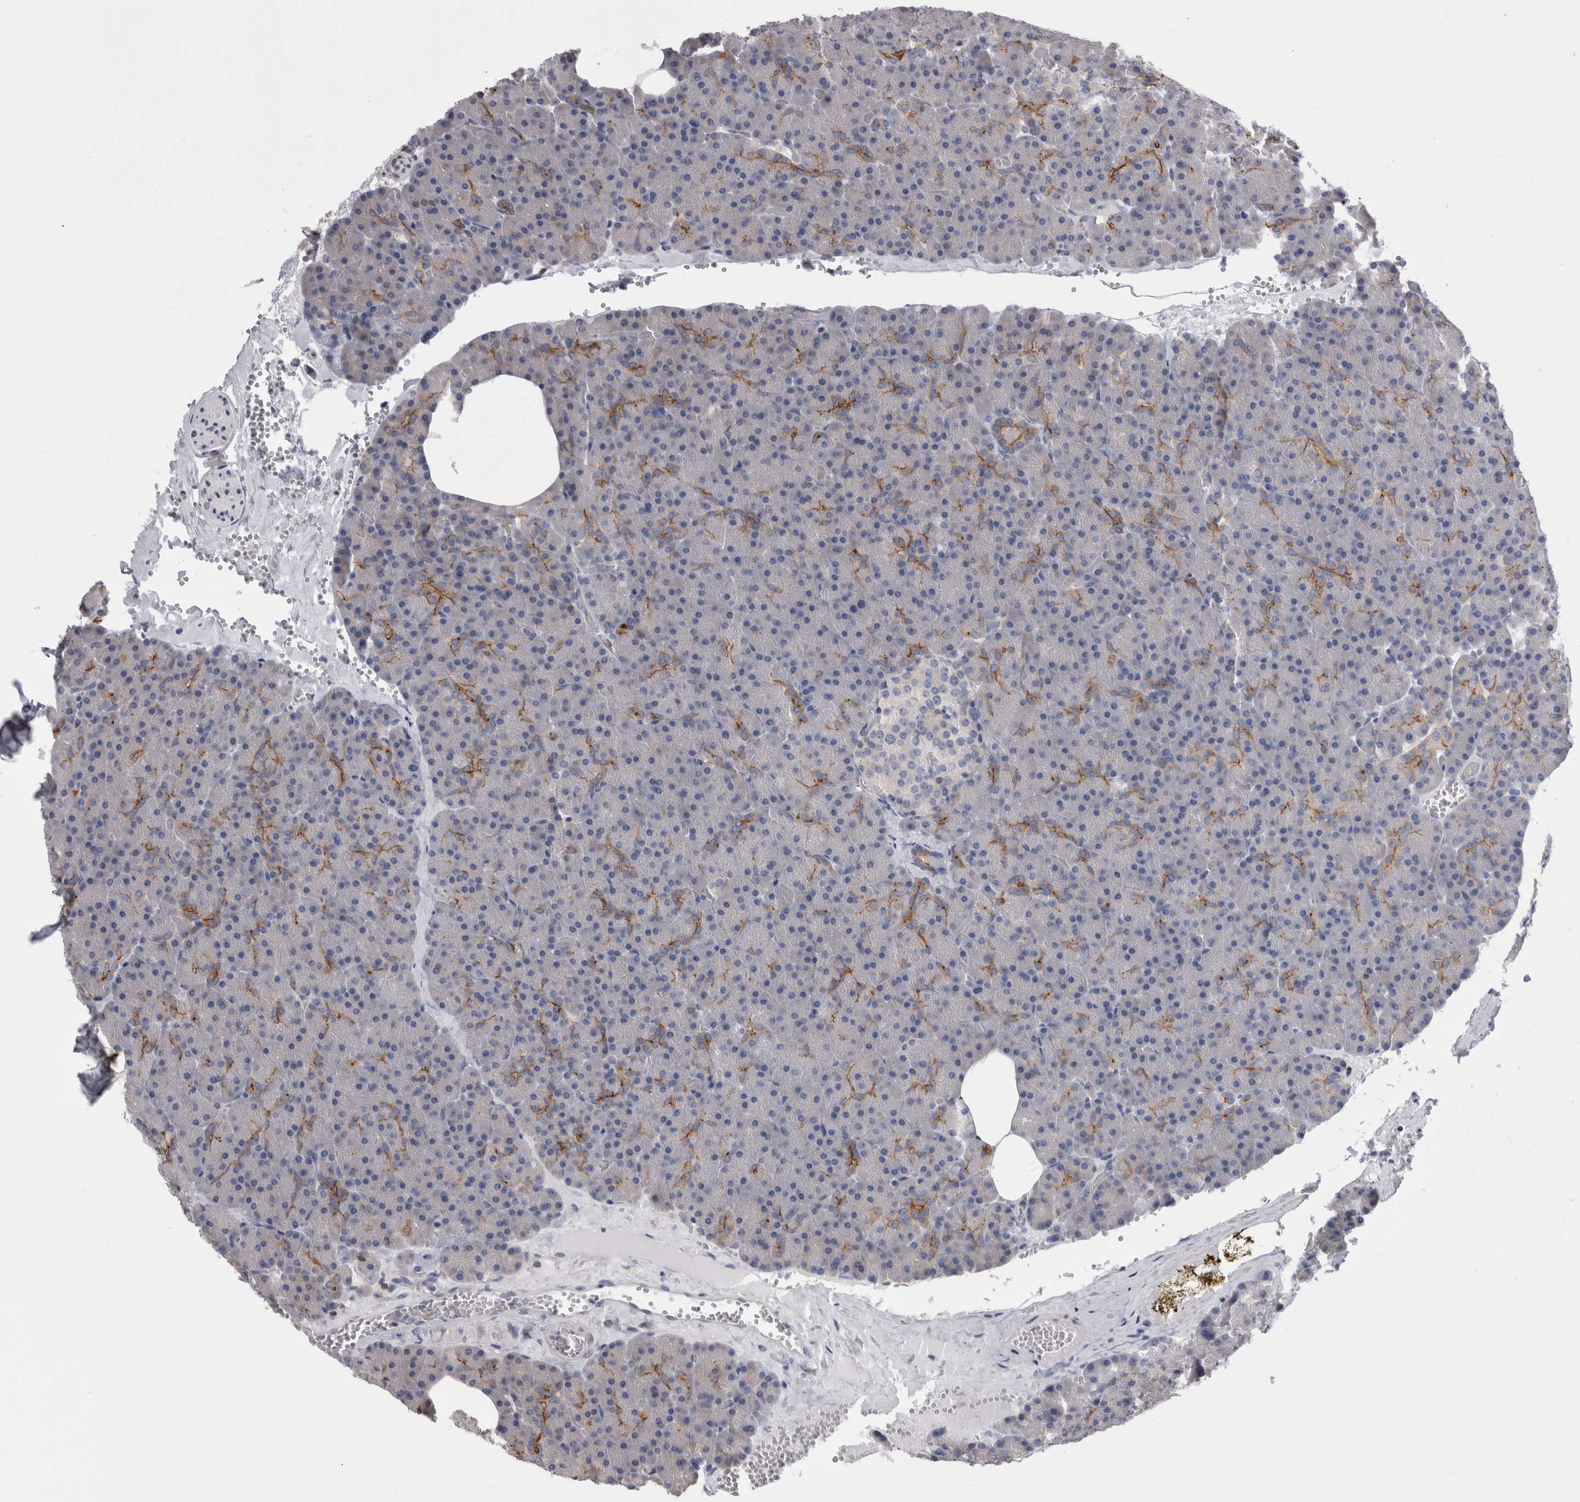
{"staining": {"intensity": "moderate", "quantity": "25%-75%", "location": "cytoplasmic/membranous"}, "tissue": "pancreas", "cell_type": "Exocrine glandular cells", "image_type": "normal", "snomed": [{"axis": "morphology", "description": "Normal tissue, NOS"}, {"axis": "morphology", "description": "Carcinoid, malignant, NOS"}, {"axis": "topography", "description": "Pancreas"}], "caption": "Protein expression by immunohistochemistry (IHC) exhibits moderate cytoplasmic/membranous staining in approximately 25%-75% of exocrine glandular cells in normal pancreas.", "gene": "DCTN6", "patient": {"sex": "female", "age": 35}}